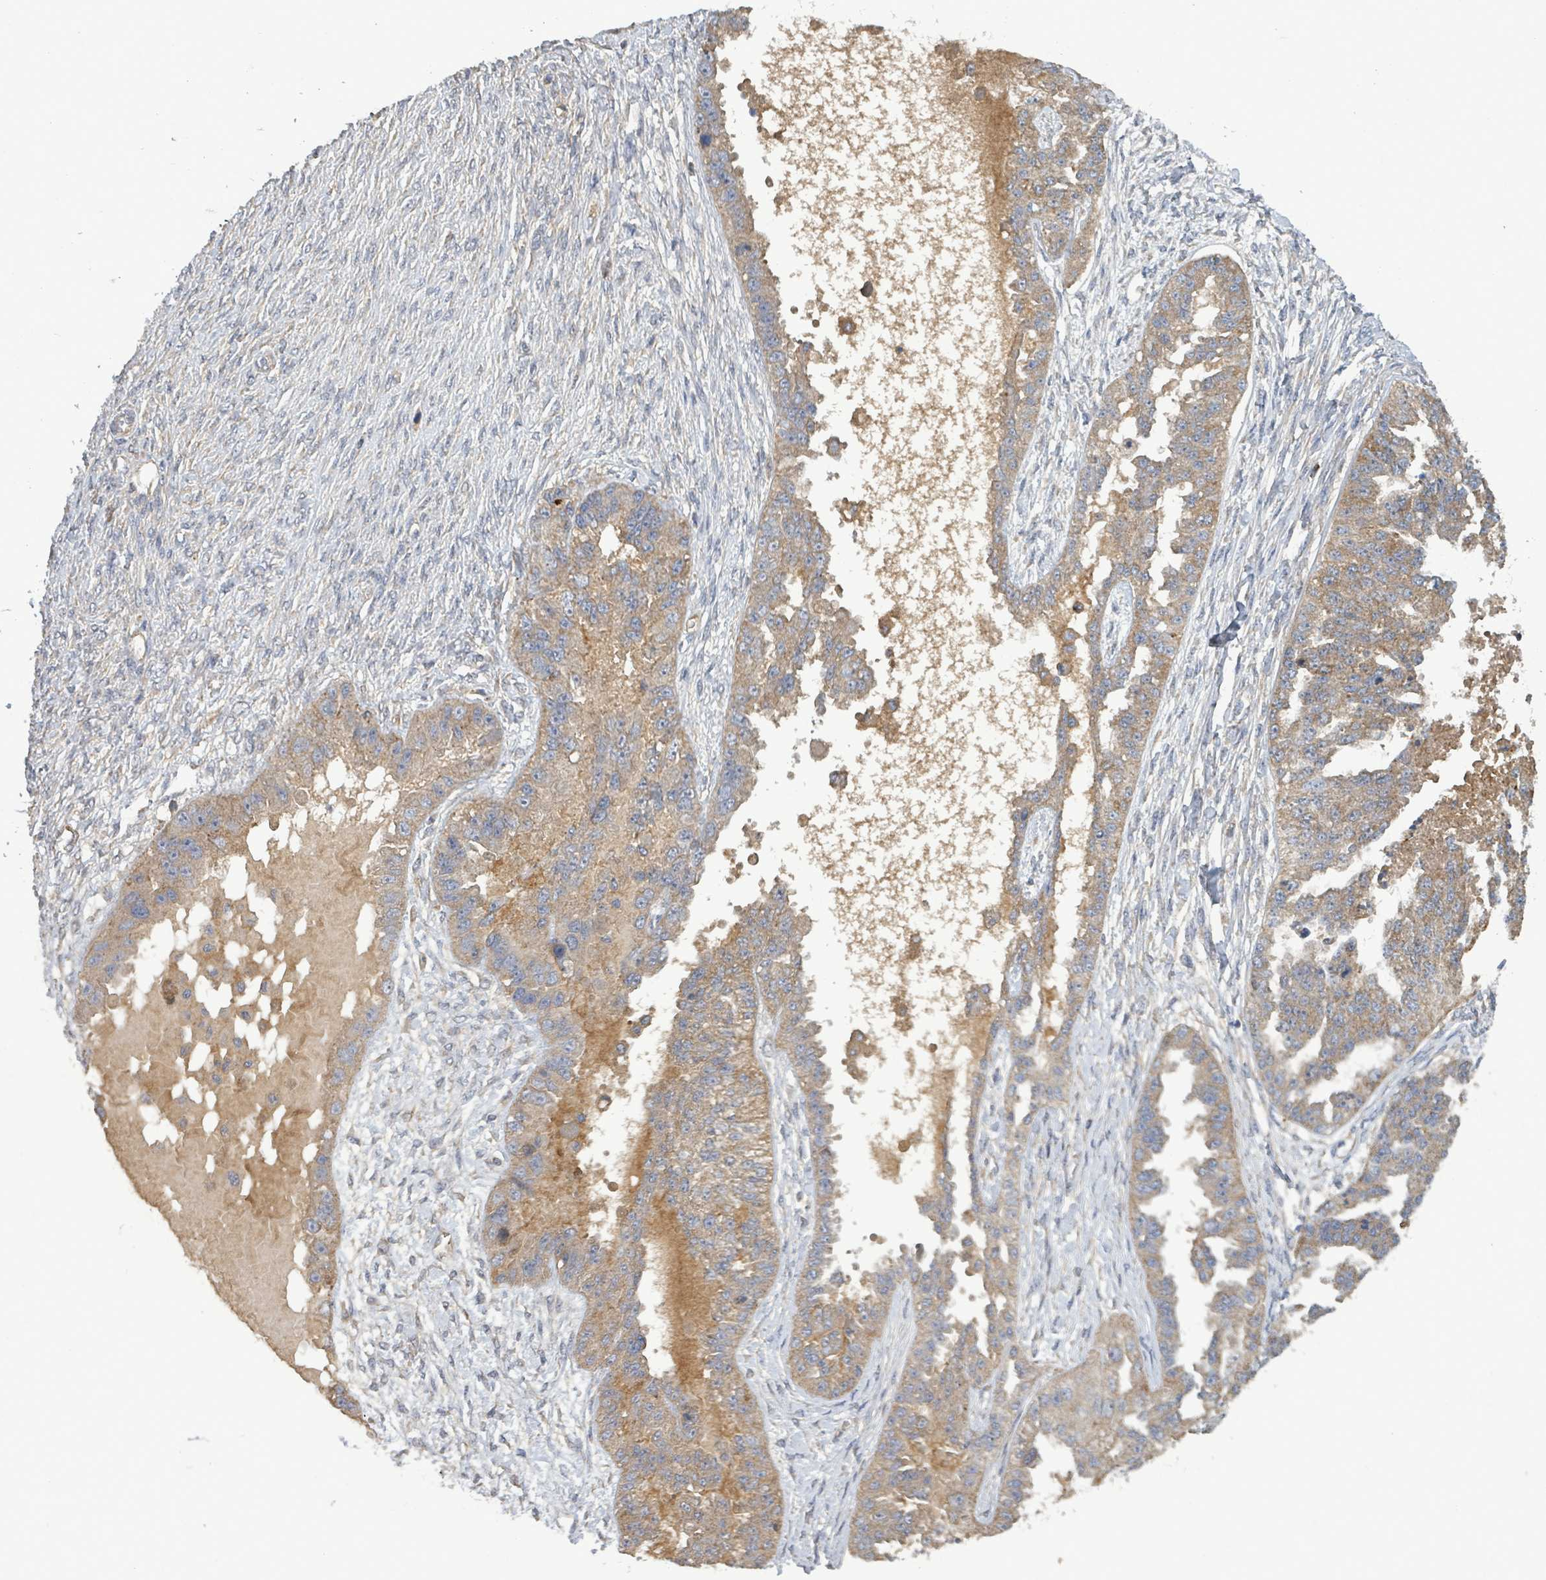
{"staining": {"intensity": "moderate", "quantity": ">75%", "location": "cytoplasmic/membranous"}, "tissue": "ovarian cancer", "cell_type": "Tumor cells", "image_type": "cancer", "snomed": [{"axis": "morphology", "description": "Cystadenocarcinoma, serous, NOS"}, {"axis": "topography", "description": "Ovary"}], "caption": "Immunohistochemical staining of ovarian serous cystadenocarcinoma reveals medium levels of moderate cytoplasmic/membranous protein staining in approximately >75% of tumor cells.", "gene": "PLAAT1", "patient": {"sex": "female", "age": 58}}